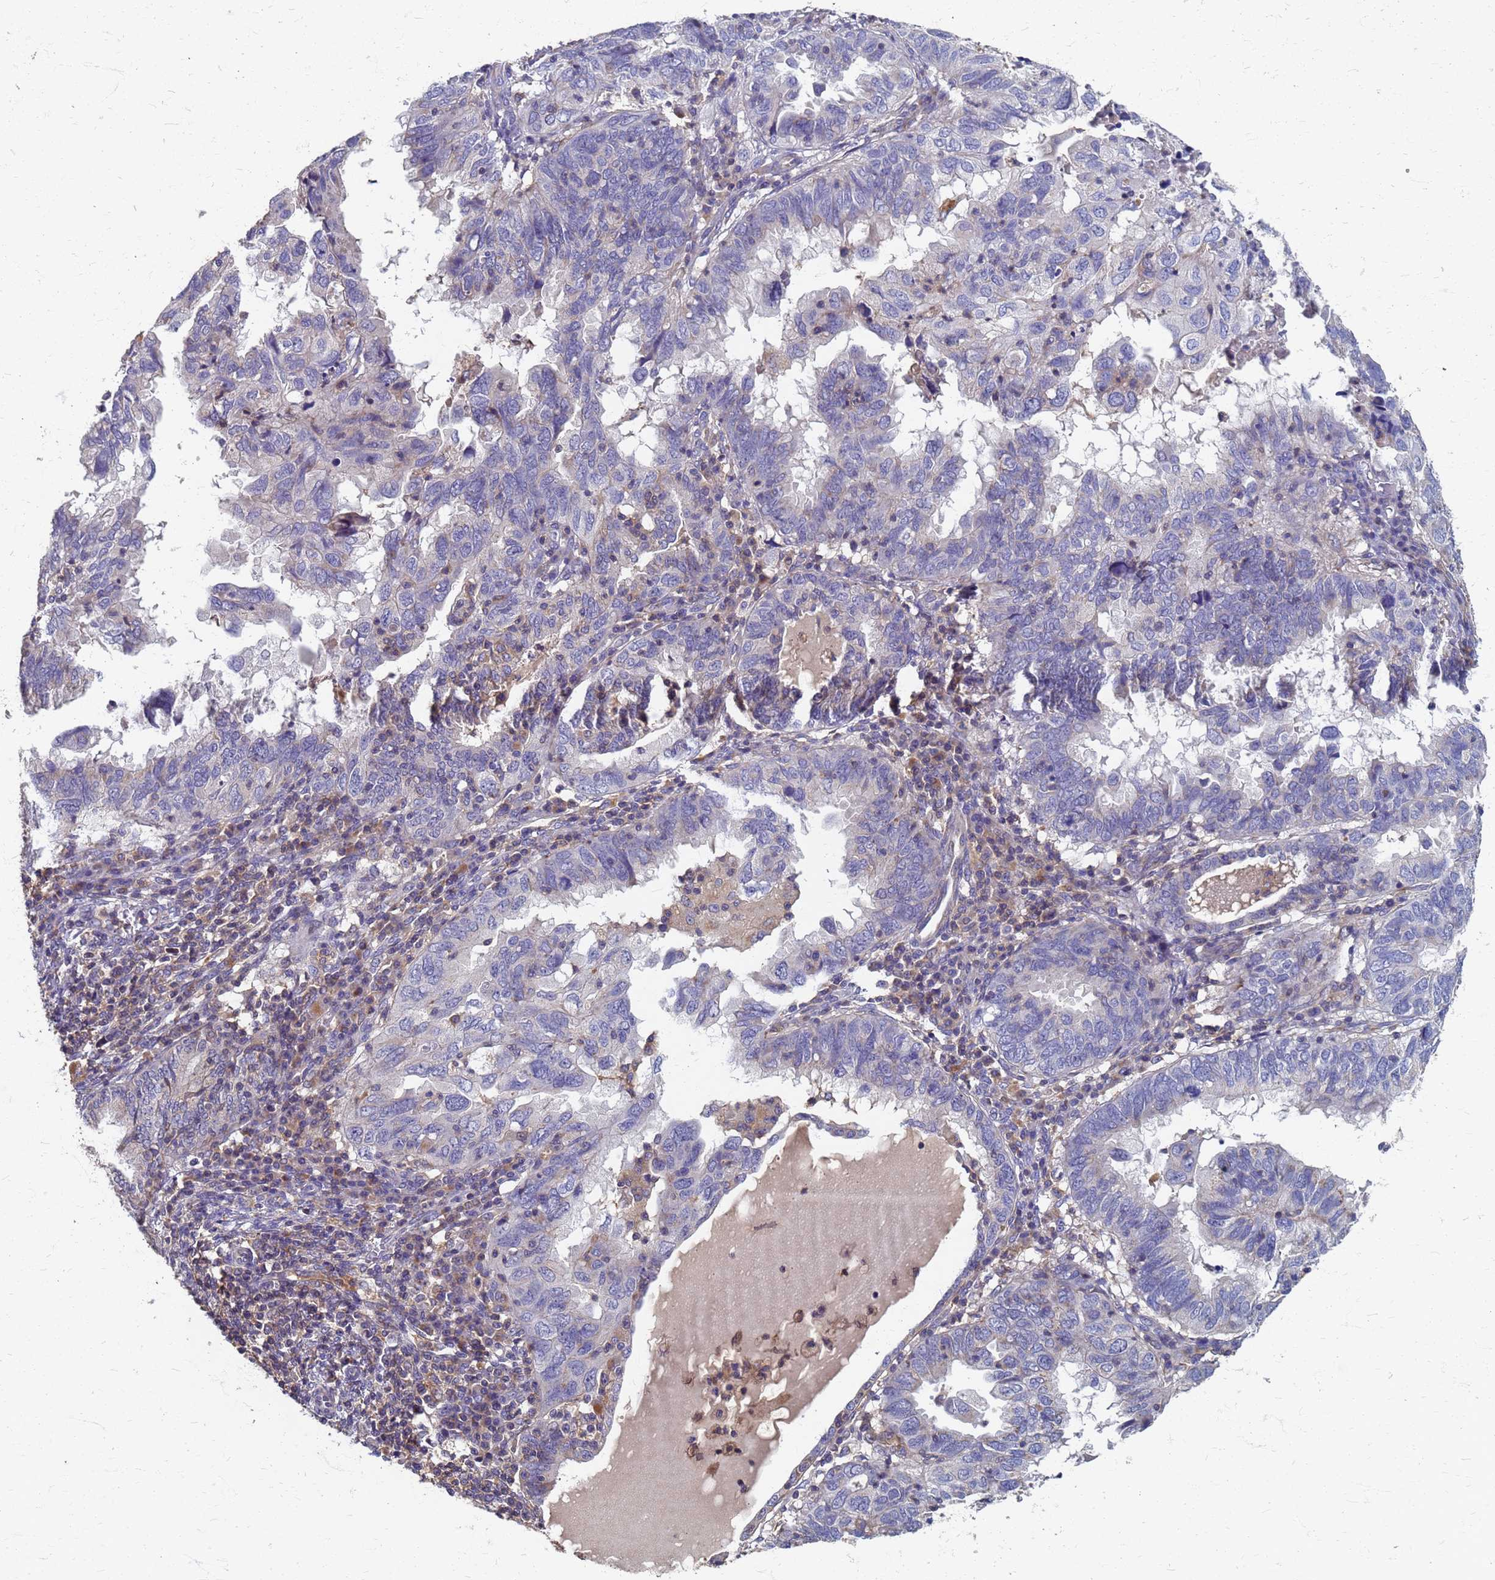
{"staining": {"intensity": "negative", "quantity": "none", "location": "none"}, "tissue": "endometrial cancer", "cell_type": "Tumor cells", "image_type": "cancer", "snomed": [{"axis": "morphology", "description": "Adenocarcinoma, NOS"}, {"axis": "topography", "description": "Uterus"}], "caption": "Protein analysis of endometrial cancer displays no significant expression in tumor cells. (Brightfield microscopy of DAB immunohistochemistry (IHC) at high magnification).", "gene": "KRCC1", "patient": {"sex": "female", "age": 77}}